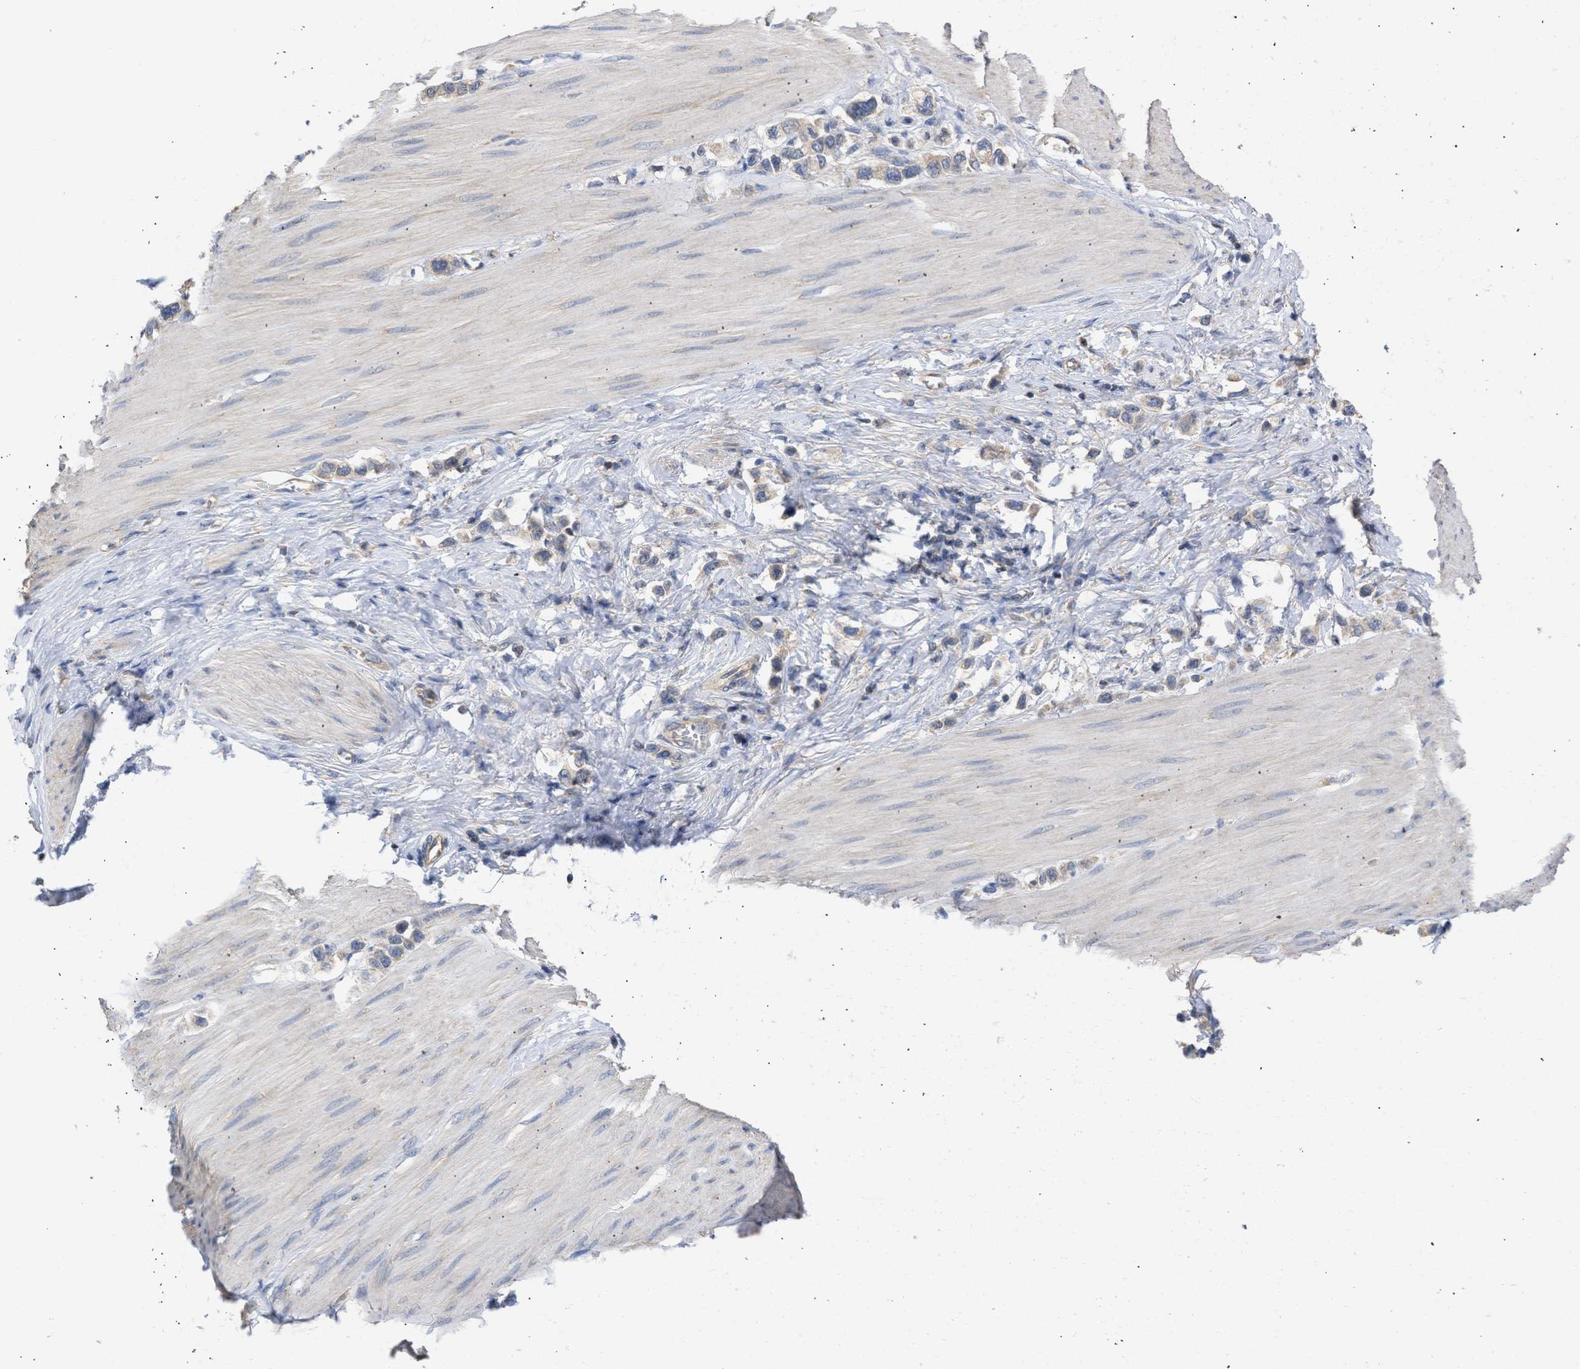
{"staining": {"intensity": "weak", "quantity": "25%-75%", "location": "cytoplasmic/membranous"}, "tissue": "stomach cancer", "cell_type": "Tumor cells", "image_type": "cancer", "snomed": [{"axis": "morphology", "description": "Adenocarcinoma, NOS"}, {"axis": "topography", "description": "Stomach"}], "caption": "High-magnification brightfield microscopy of stomach adenocarcinoma stained with DAB (brown) and counterstained with hematoxylin (blue). tumor cells exhibit weak cytoplasmic/membranous staining is seen in about25%-75% of cells.", "gene": "MAP2K3", "patient": {"sex": "female", "age": 65}}